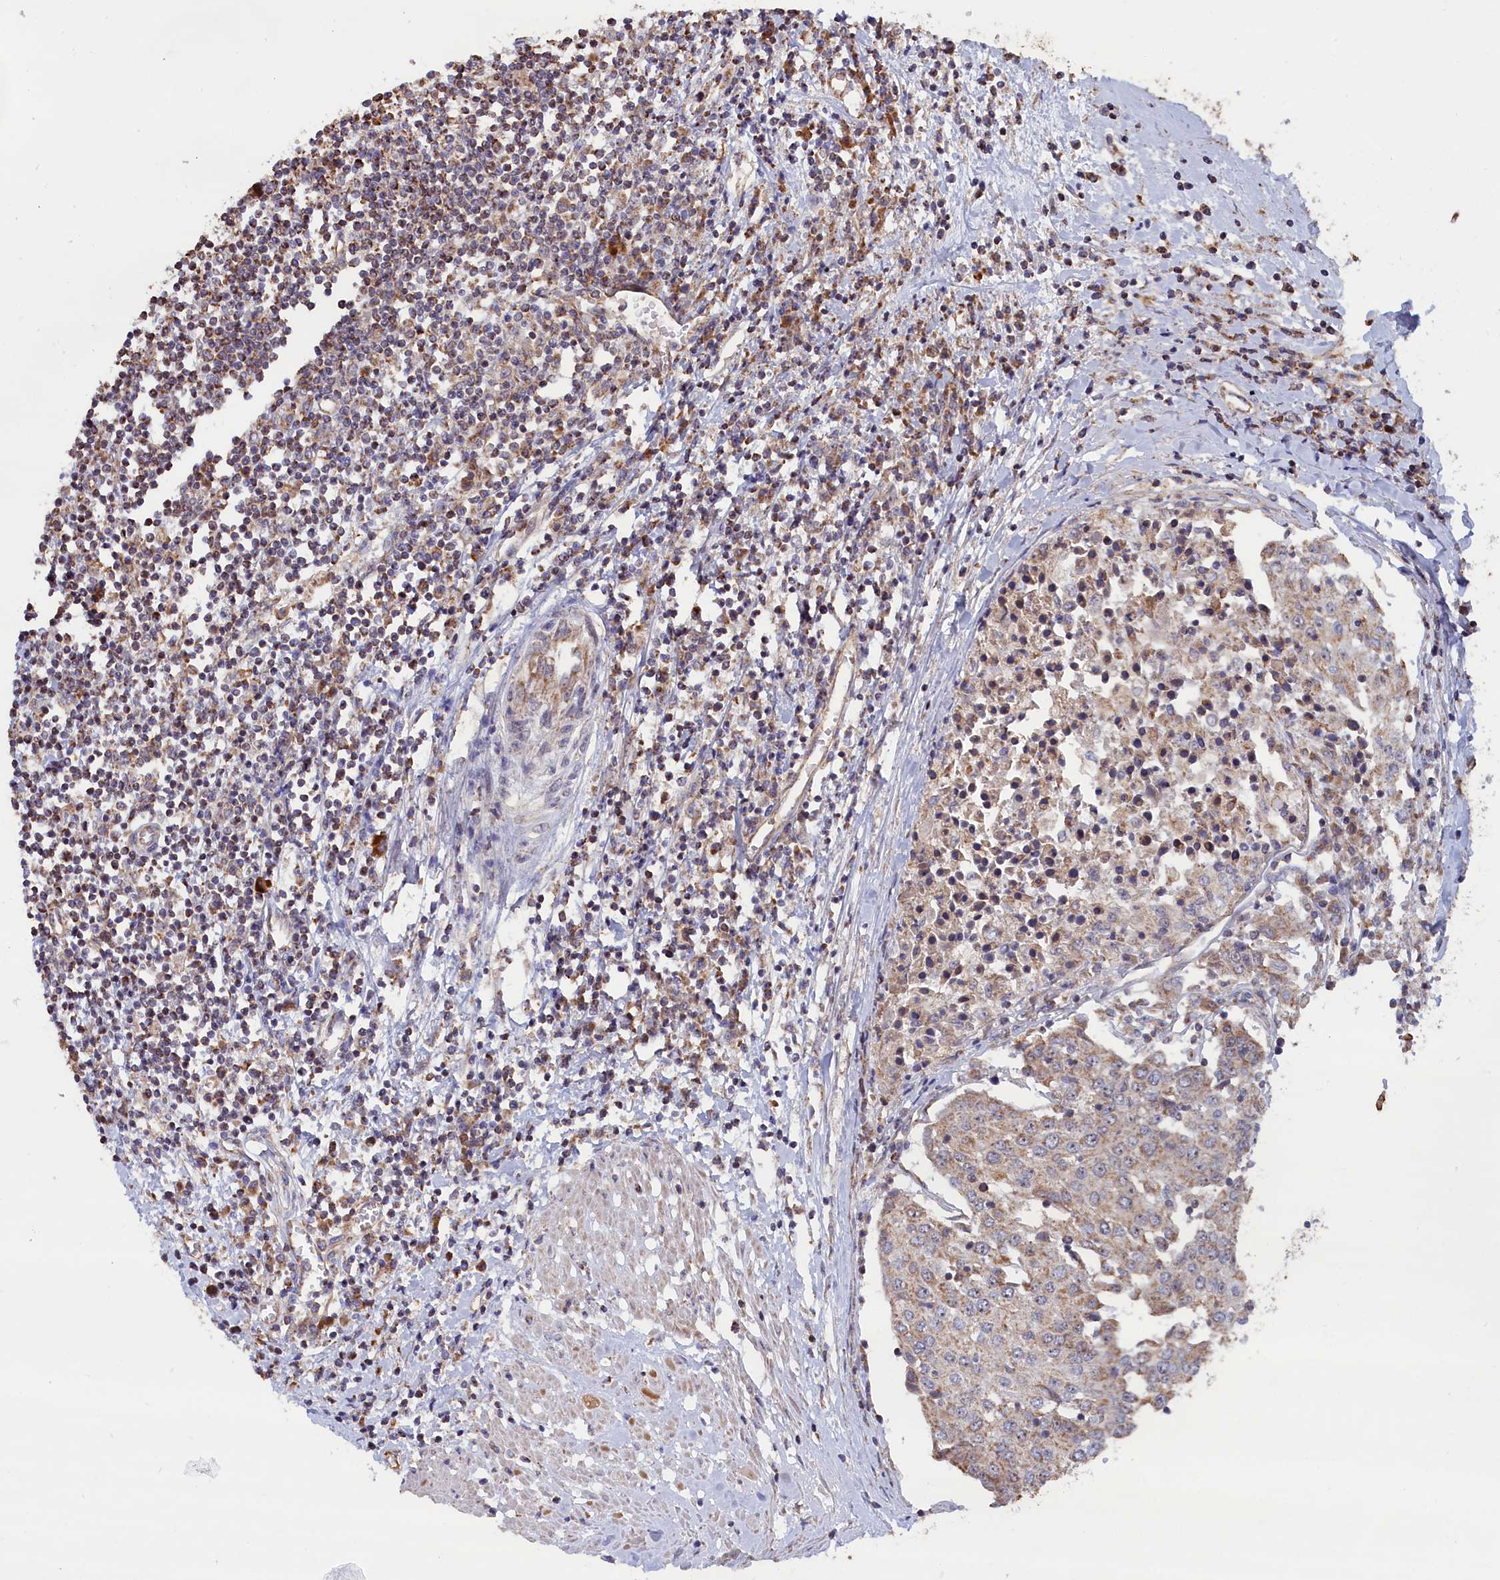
{"staining": {"intensity": "moderate", "quantity": "<25%", "location": "cytoplasmic/membranous"}, "tissue": "urothelial cancer", "cell_type": "Tumor cells", "image_type": "cancer", "snomed": [{"axis": "morphology", "description": "Urothelial carcinoma, High grade"}, {"axis": "topography", "description": "Urinary bladder"}], "caption": "Protein analysis of urothelial carcinoma (high-grade) tissue exhibits moderate cytoplasmic/membranous expression in about <25% of tumor cells.", "gene": "ZNF816", "patient": {"sex": "female", "age": 85}}